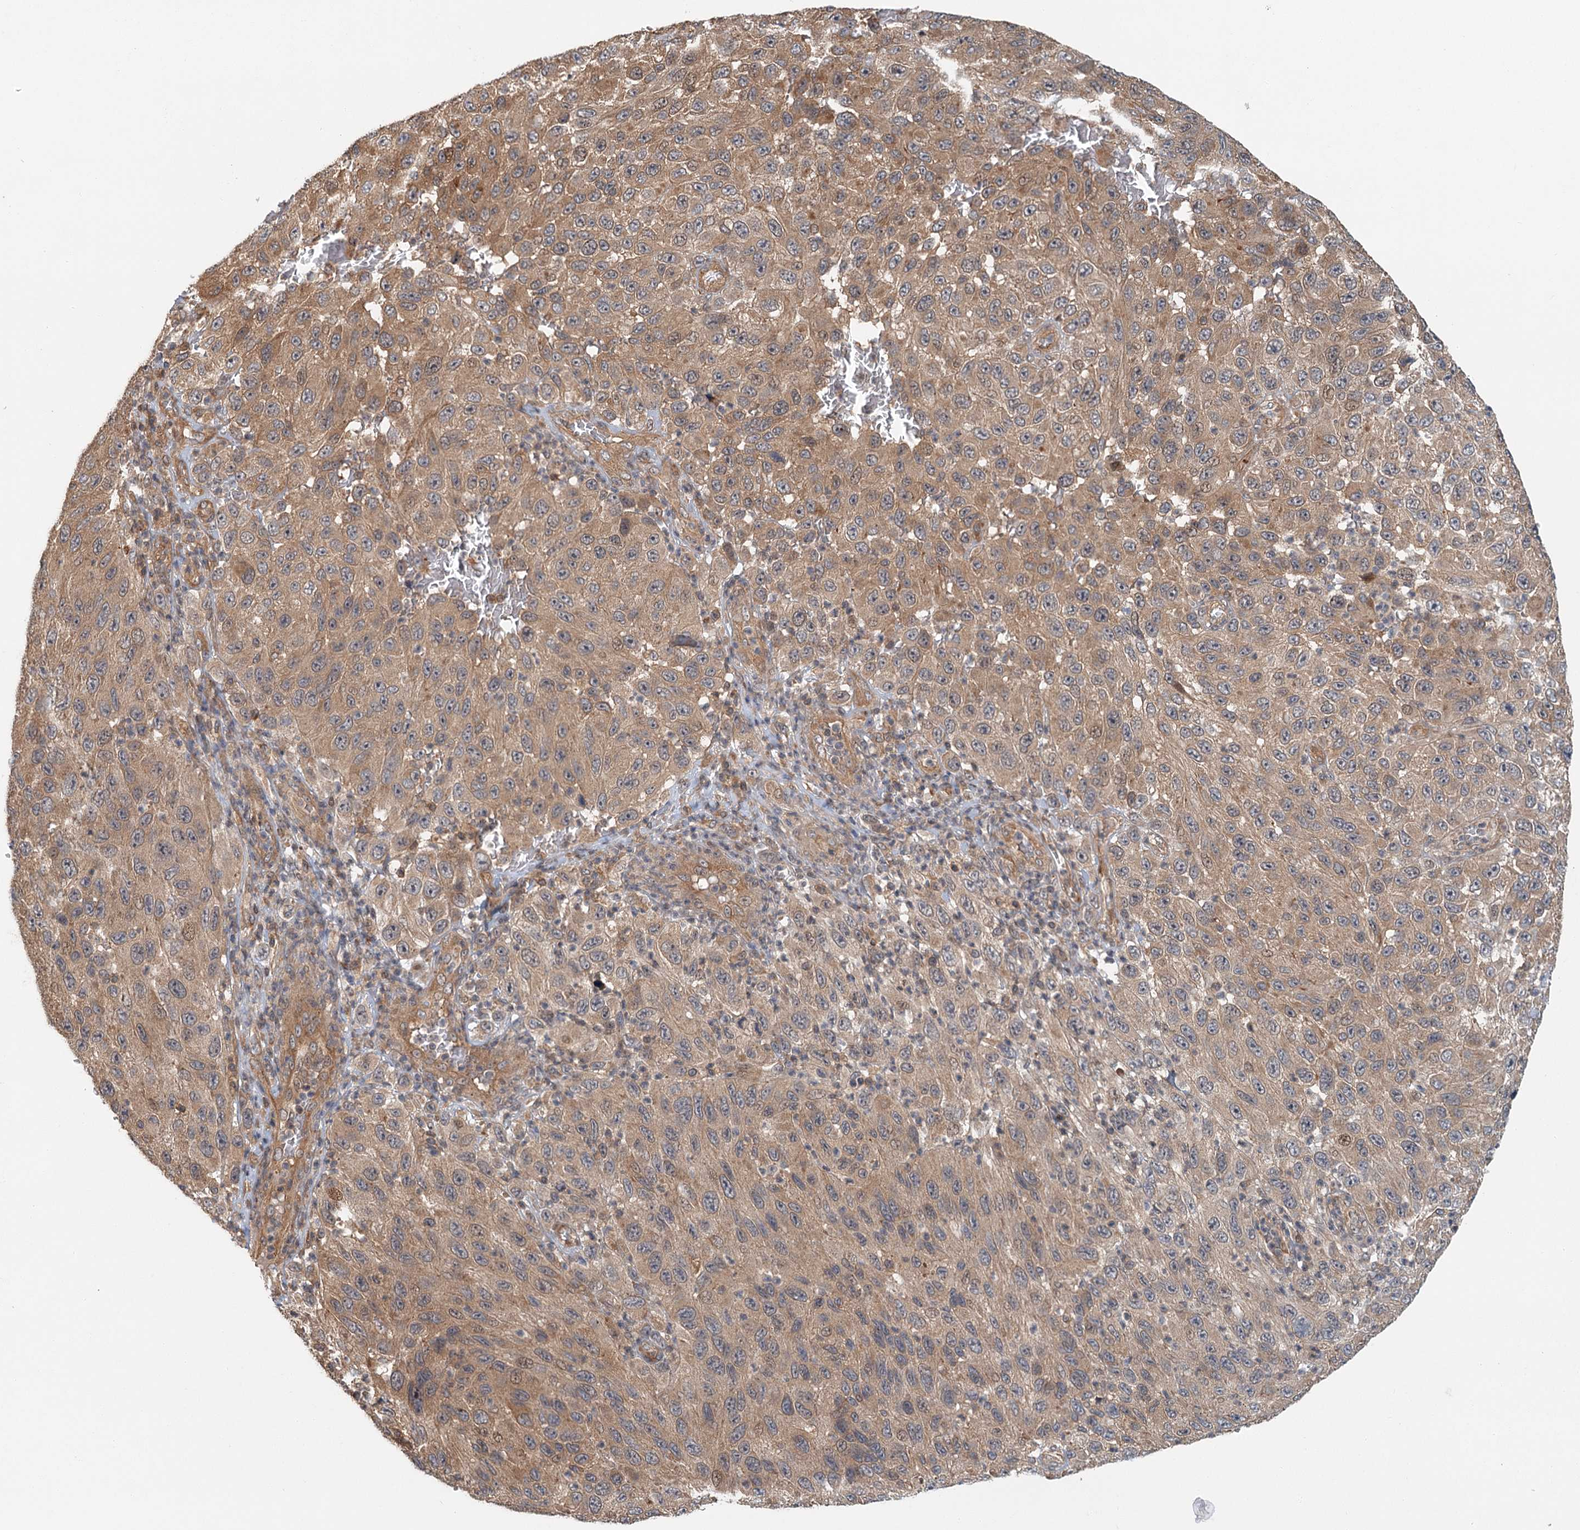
{"staining": {"intensity": "weak", "quantity": ">75%", "location": "cytoplasmic/membranous,nuclear"}, "tissue": "melanoma", "cell_type": "Tumor cells", "image_type": "cancer", "snomed": [{"axis": "morphology", "description": "Normal tissue, NOS"}, {"axis": "morphology", "description": "Malignant melanoma, NOS"}, {"axis": "topography", "description": "Skin"}], "caption": "Immunohistochemical staining of malignant melanoma shows low levels of weak cytoplasmic/membranous and nuclear expression in about >75% of tumor cells.", "gene": "ZNF527", "patient": {"sex": "female", "age": 96}}